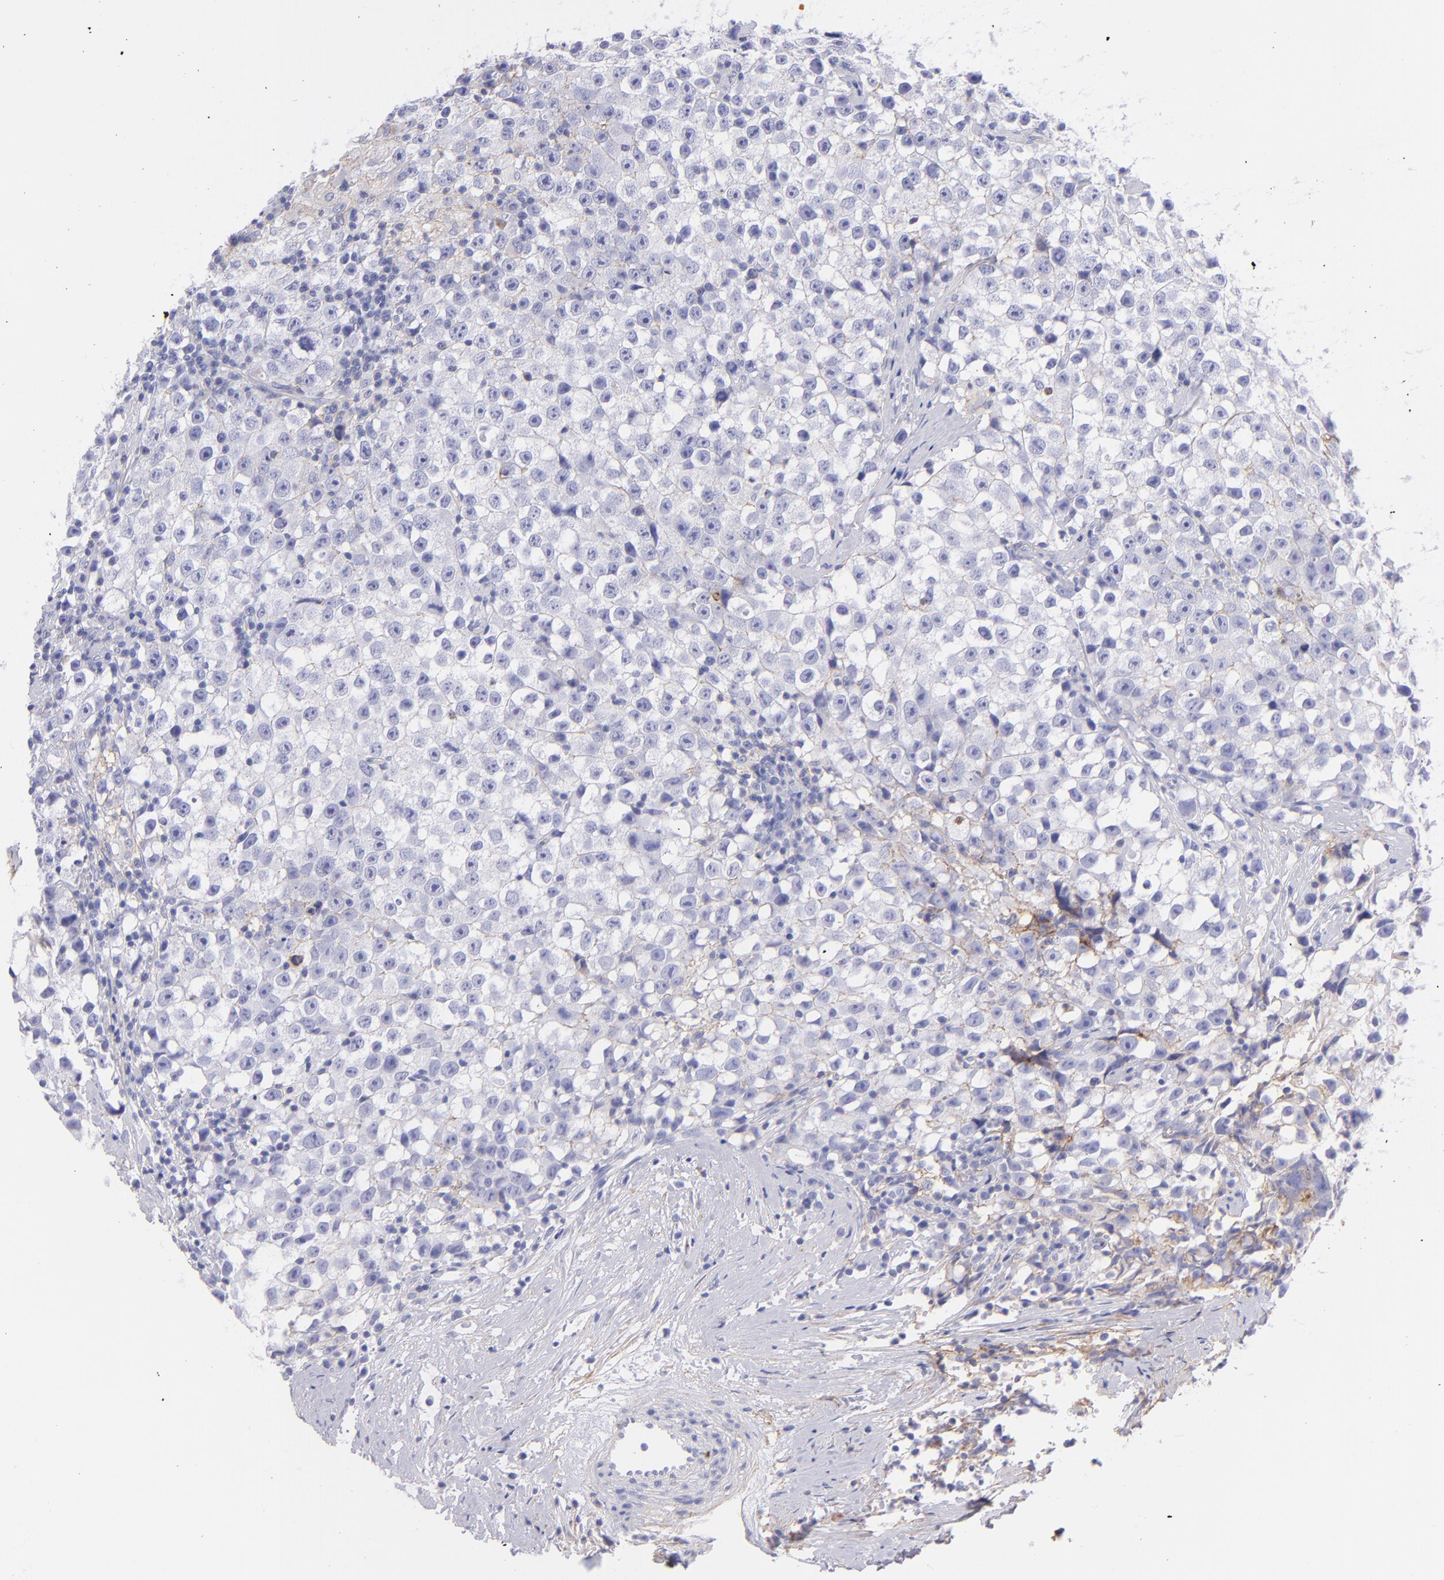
{"staining": {"intensity": "moderate", "quantity": "<25%", "location": "cytoplasmic/membranous"}, "tissue": "testis cancer", "cell_type": "Tumor cells", "image_type": "cancer", "snomed": [{"axis": "morphology", "description": "Seminoma, NOS"}, {"axis": "topography", "description": "Testis"}], "caption": "Human testis cancer (seminoma) stained for a protein (brown) reveals moderate cytoplasmic/membranous positive staining in about <25% of tumor cells.", "gene": "CD81", "patient": {"sex": "male", "age": 35}}